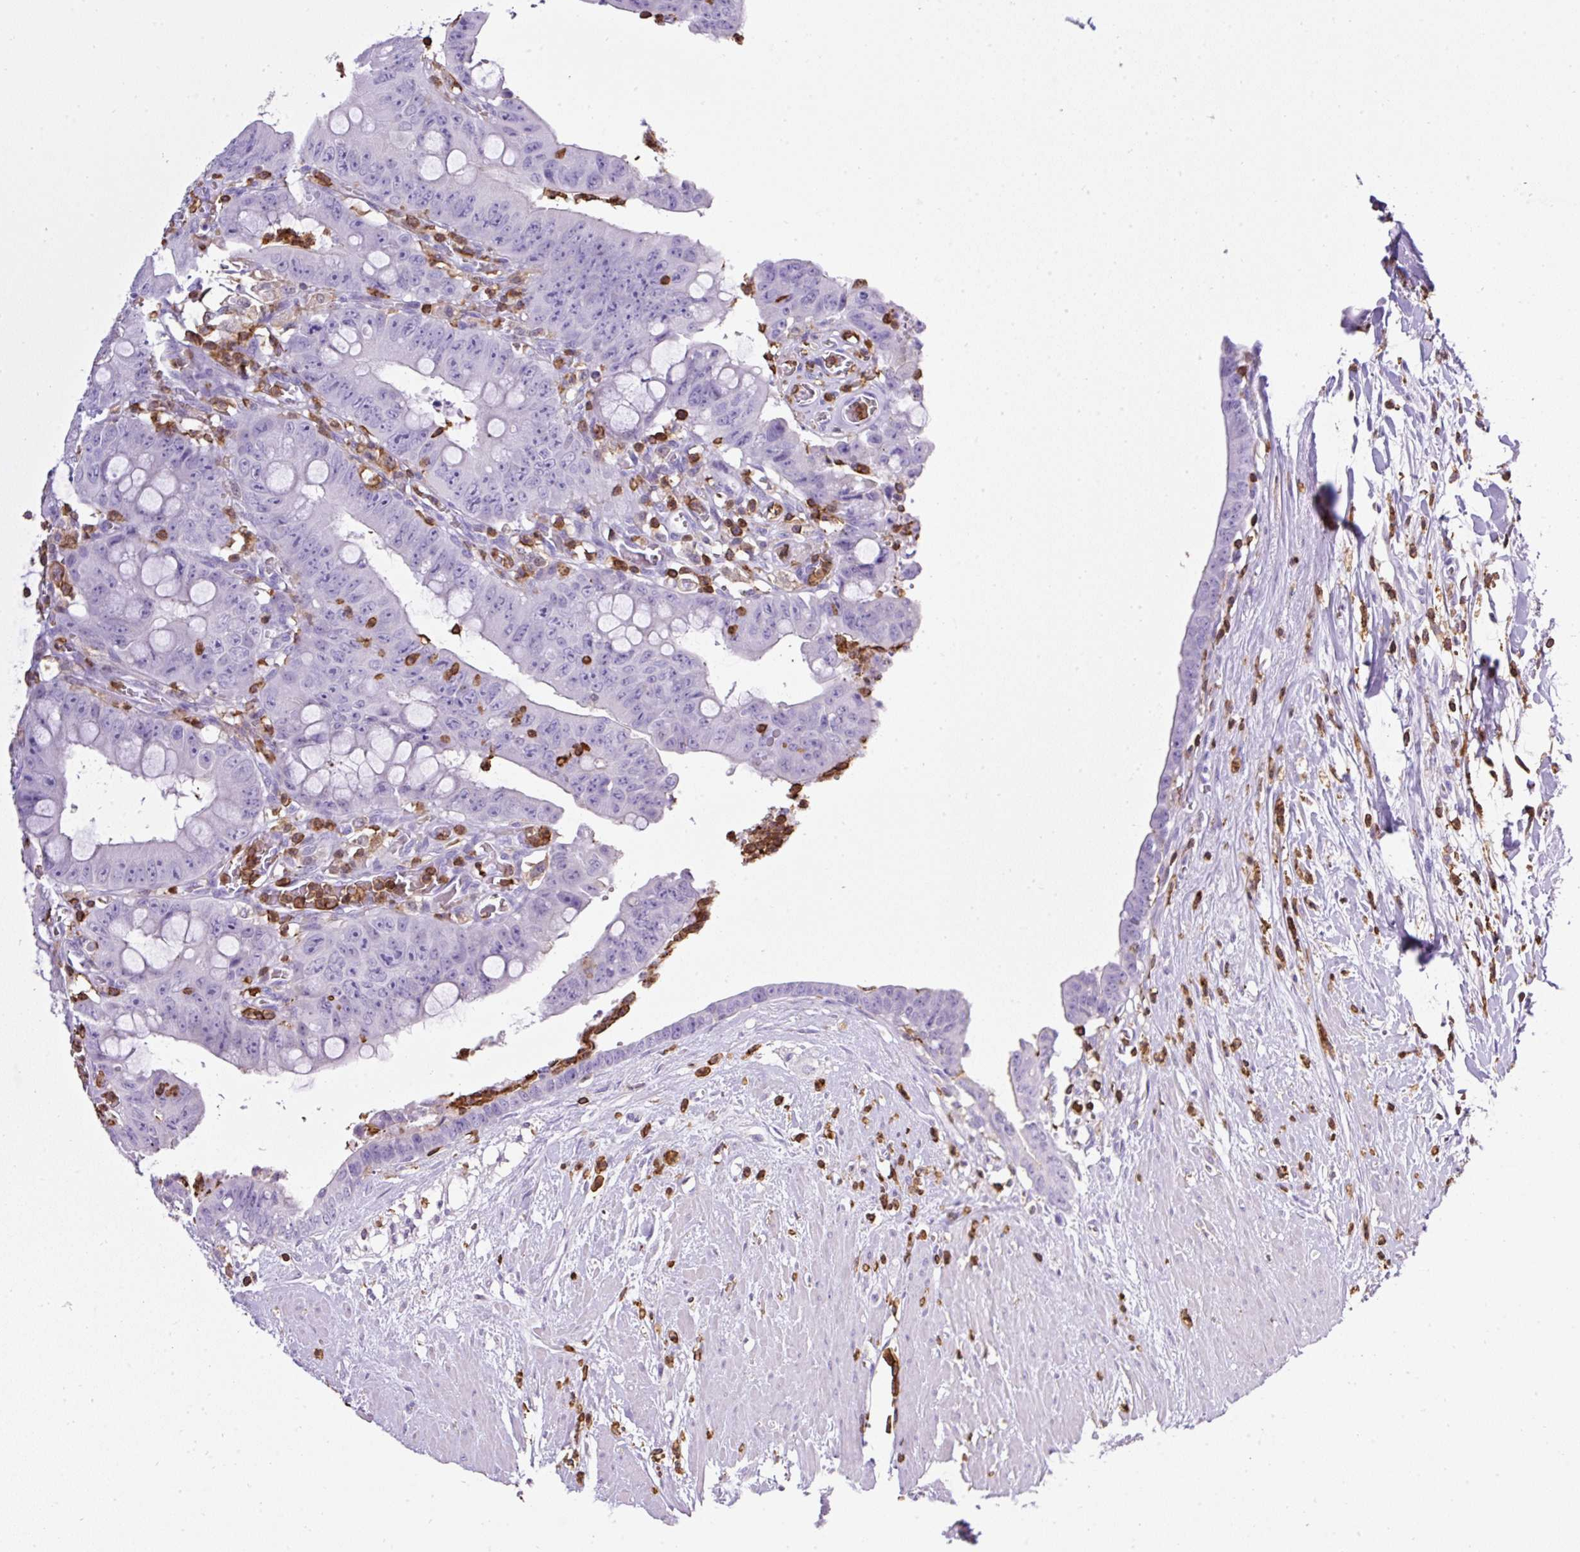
{"staining": {"intensity": "negative", "quantity": "none", "location": "none"}, "tissue": "colorectal cancer", "cell_type": "Tumor cells", "image_type": "cancer", "snomed": [{"axis": "morphology", "description": "Adenocarcinoma, NOS"}, {"axis": "topography", "description": "Rectum"}], "caption": "The histopathology image exhibits no staining of tumor cells in colorectal cancer (adenocarcinoma).", "gene": "FAM228B", "patient": {"sex": "male", "age": 78}}